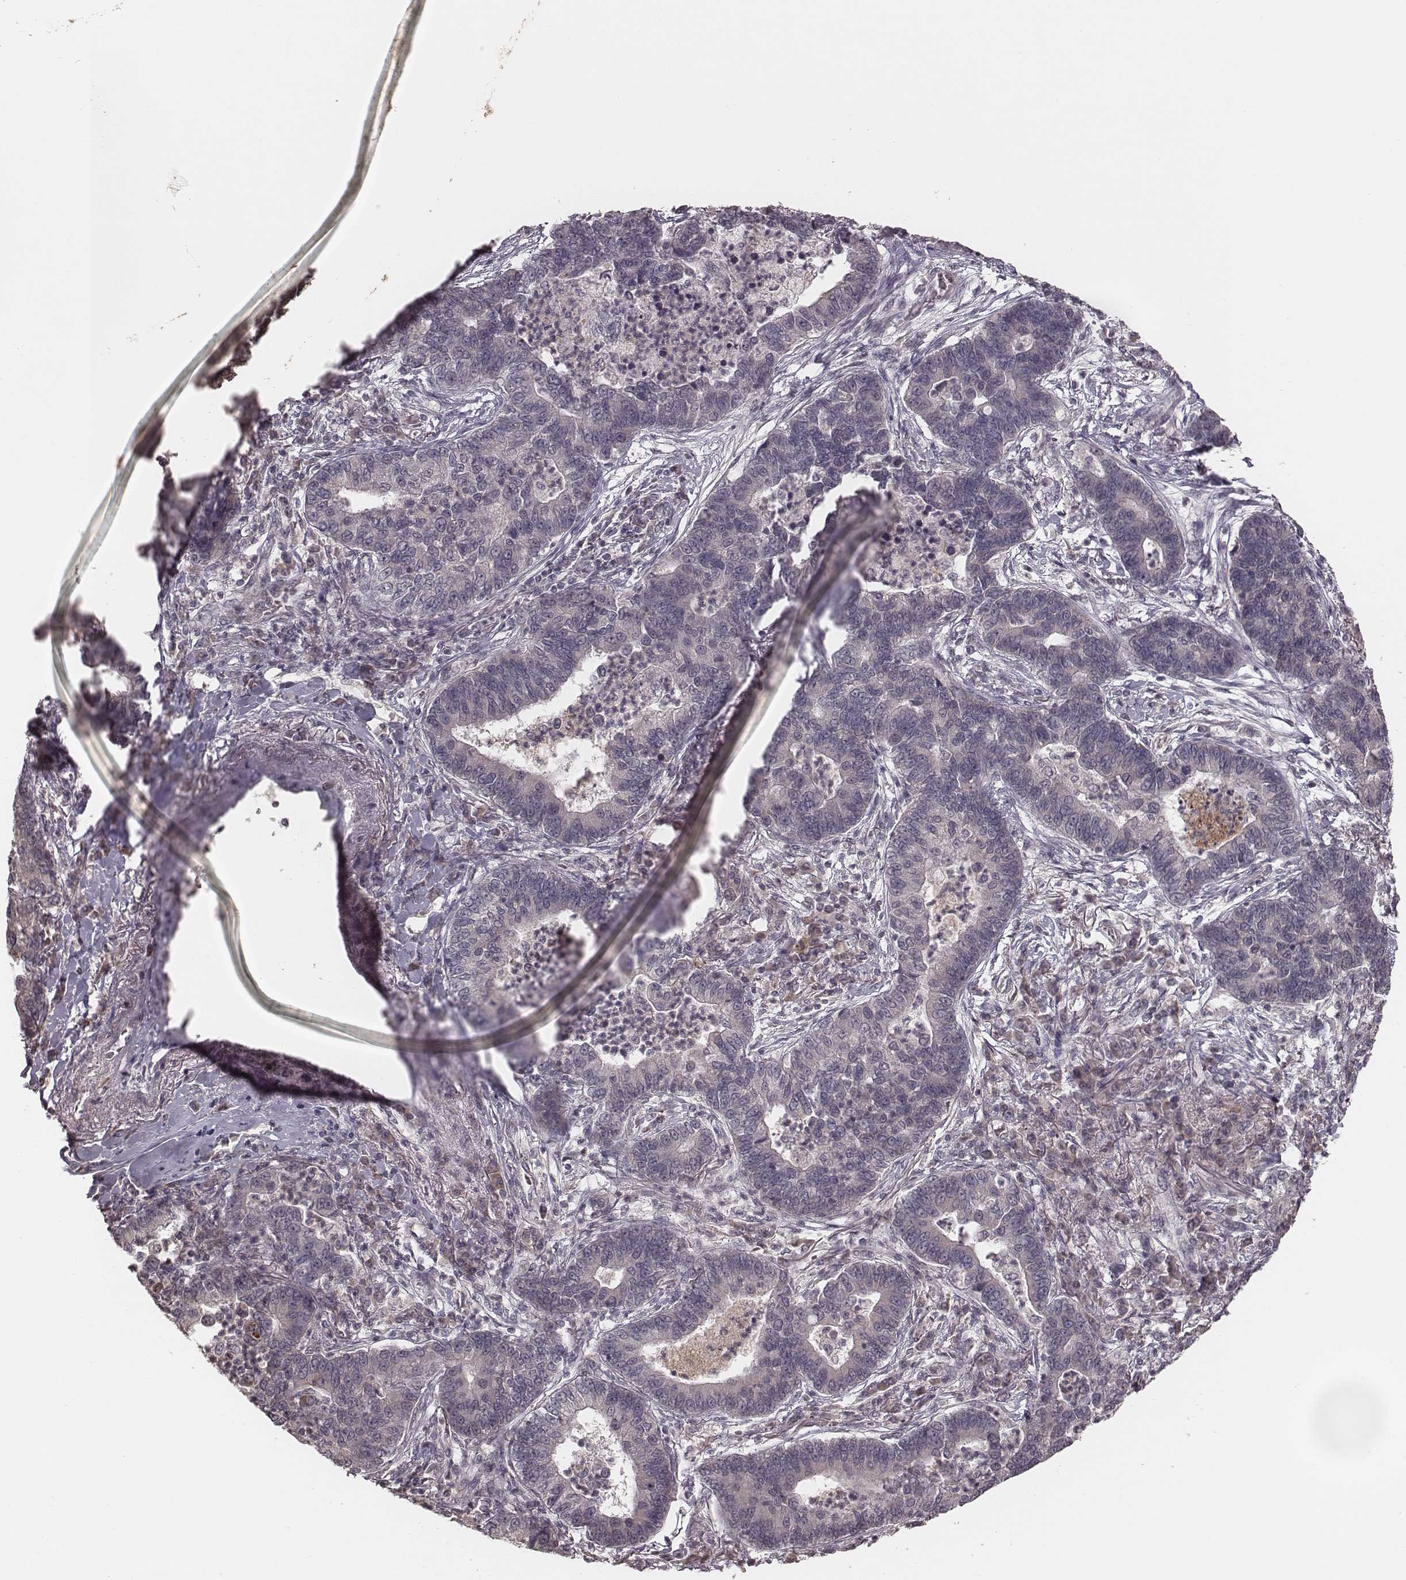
{"staining": {"intensity": "negative", "quantity": "none", "location": "none"}, "tissue": "lung cancer", "cell_type": "Tumor cells", "image_type": "cancer", "snomed": [{"axis": "morphology", "description": "Adenocarcinoma, NOS"}, {"axis": "topography", "description": "Lung"}], "caption": "DAB (3,3'-diaminobenzidine) immunohistochemical staining of human lung adenocarcinoma displays no significant staining in tumor cells. (DAB (3,3'-diaminobenzidine) immunohistochemistry with hematoxylin counter stain).", "gene": "IL5", "patient": {"sex": "female", "age": 57}}